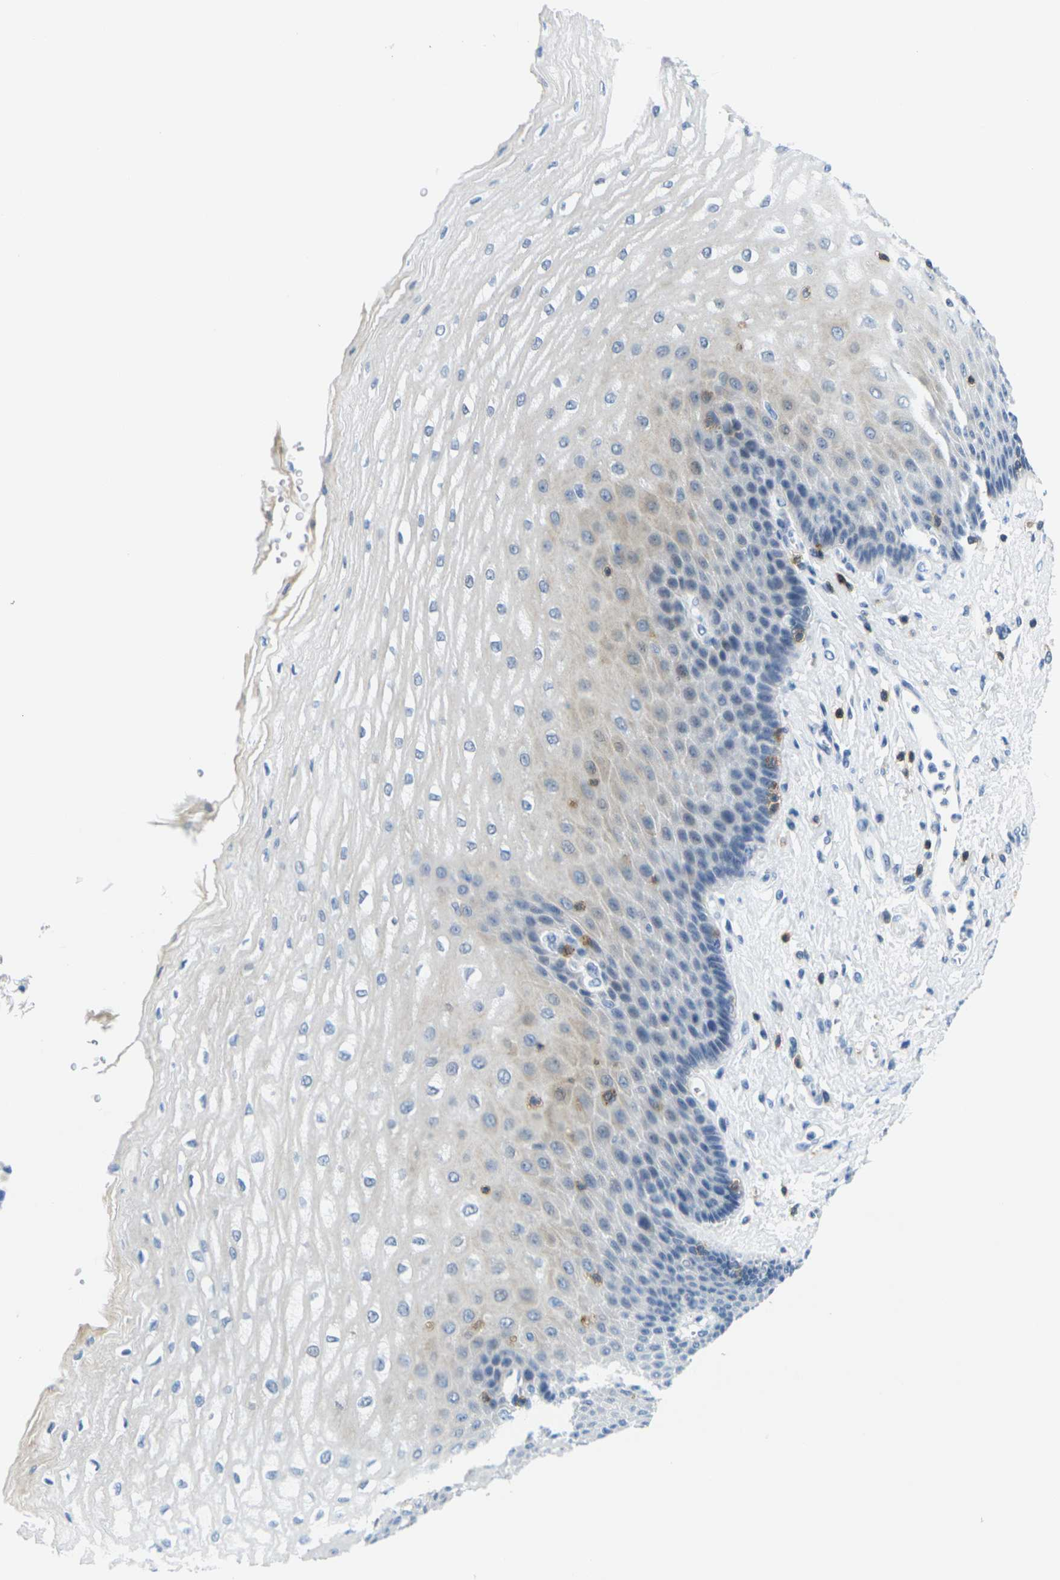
{"staining": {"intensity": "weak", "quantity": "<25%", "location": "cytoplasmic/membranous"}, "tissue": "esophagus", "cell_type": "Squamous epithelial cells", "image_type": "normal", "snomed": [{"axis": "morphology", "description": "Normal tissue, NOS"}, {"axis": "topography", "description": "Esophagus"}], "caption": "High power microscopy histopathology image of an IHC micrograph of benign esophagus, revealing no significant staining in squamous epithelial cells. The staining was performed using DAB (3,3'-diaminobenzidine) to visualize the protein expression in brown, while the nuclei were stained in blue with hematoxylin (Magnification: 20x).", "gene": "CD3D", "patient": {"sex": "male", "age": 54}}